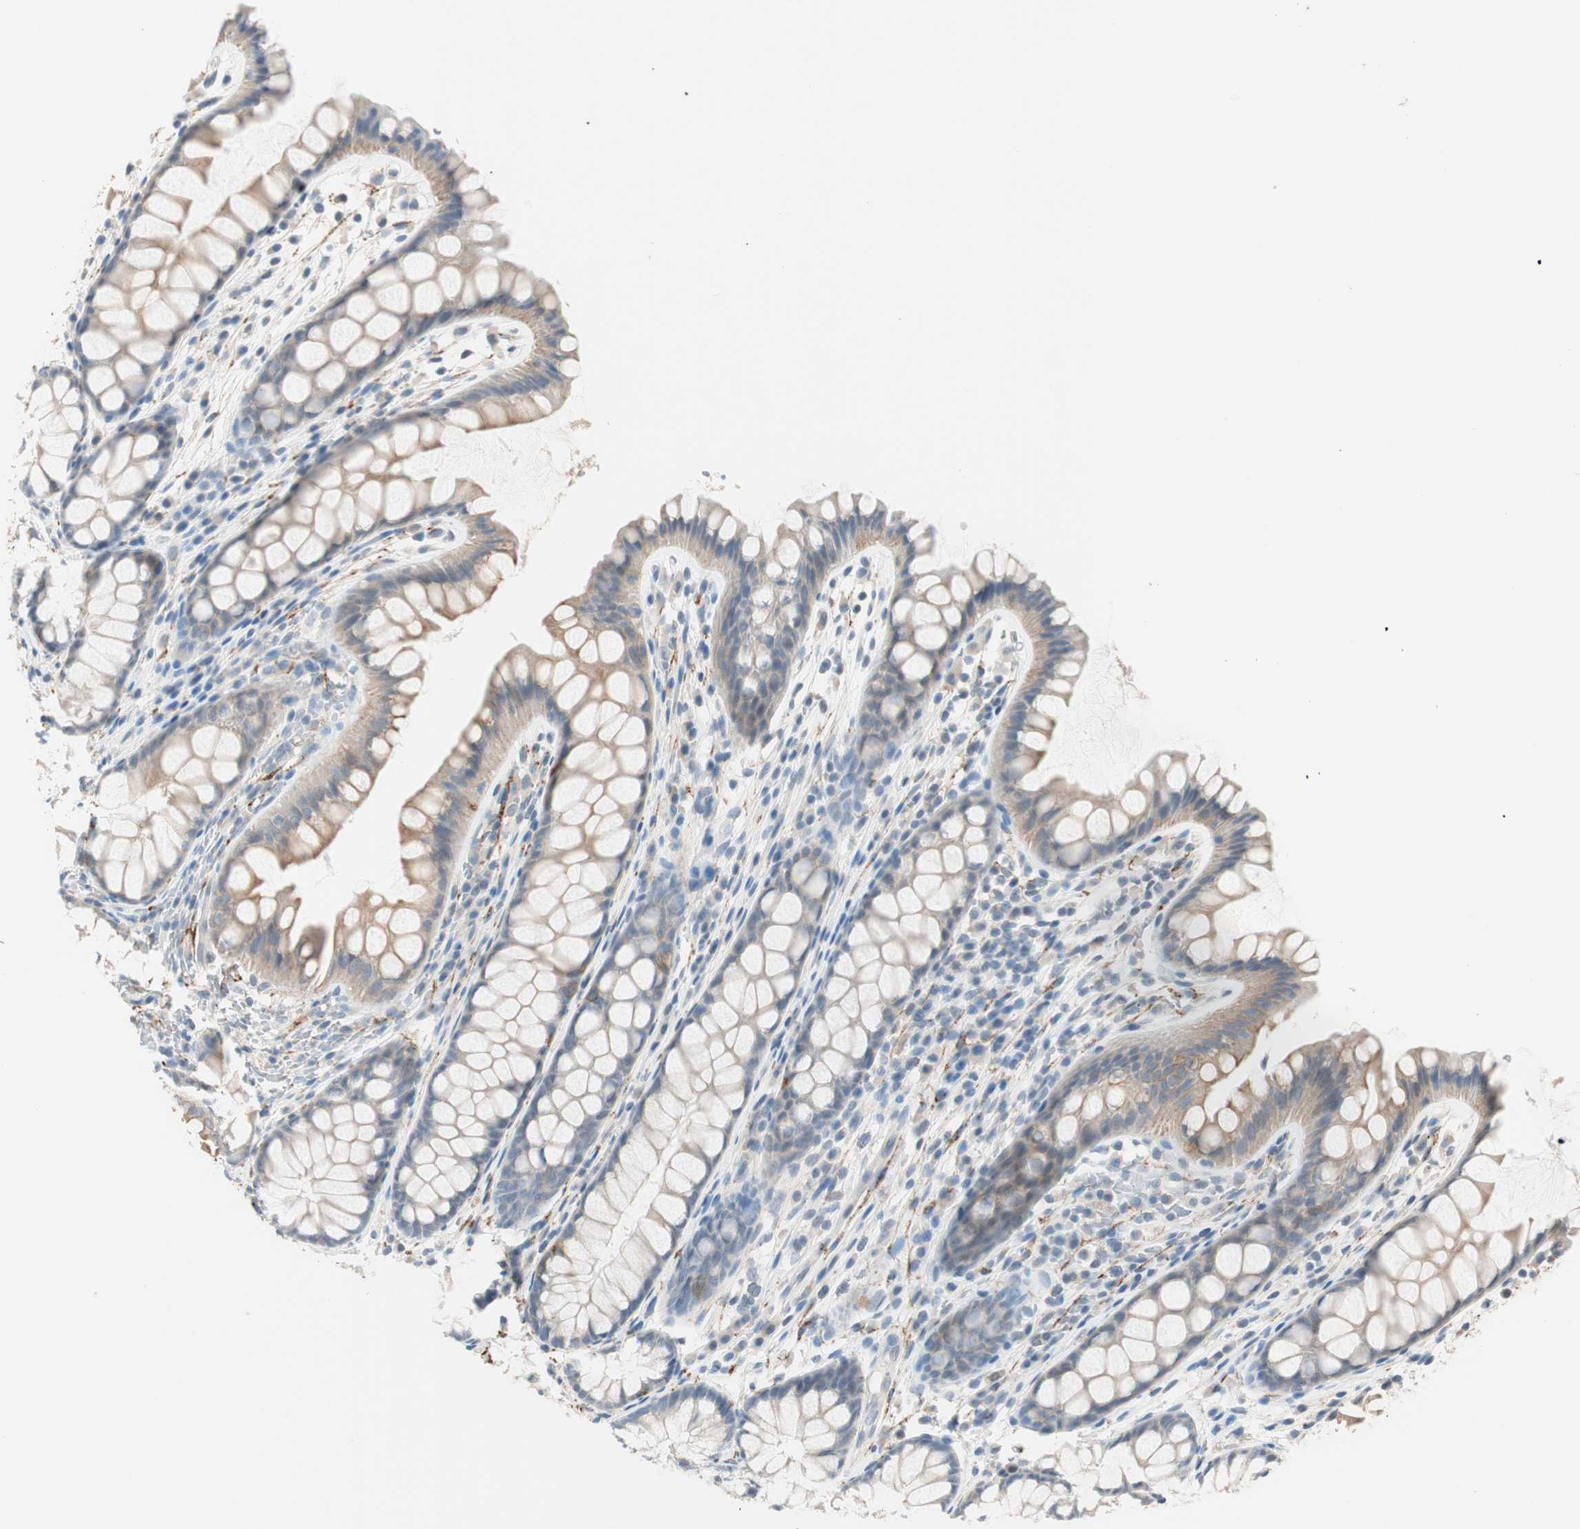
{"staining": {"intensity": "negative", "quantity": "none", "location": "none"}, "tissue": "colon", "cell_type": "Endothelial cells", "image_type": "normal", "snomed": [{"axis": "morphology", "description": "Normal tissue, NOS"}, {"axis": "topography", "description": "Colon"}], "caption": "High power microscopy image of an immunohistochemistry (IHC) micrograph of benign colon, revealing no significant staining in endothelial cells. The staining is performed using DAB brown chromogen with nuclei counter-stained in using hematoxylin.", "gene": "GNAO1", "patient": {"sex": "female", "age": 55}}